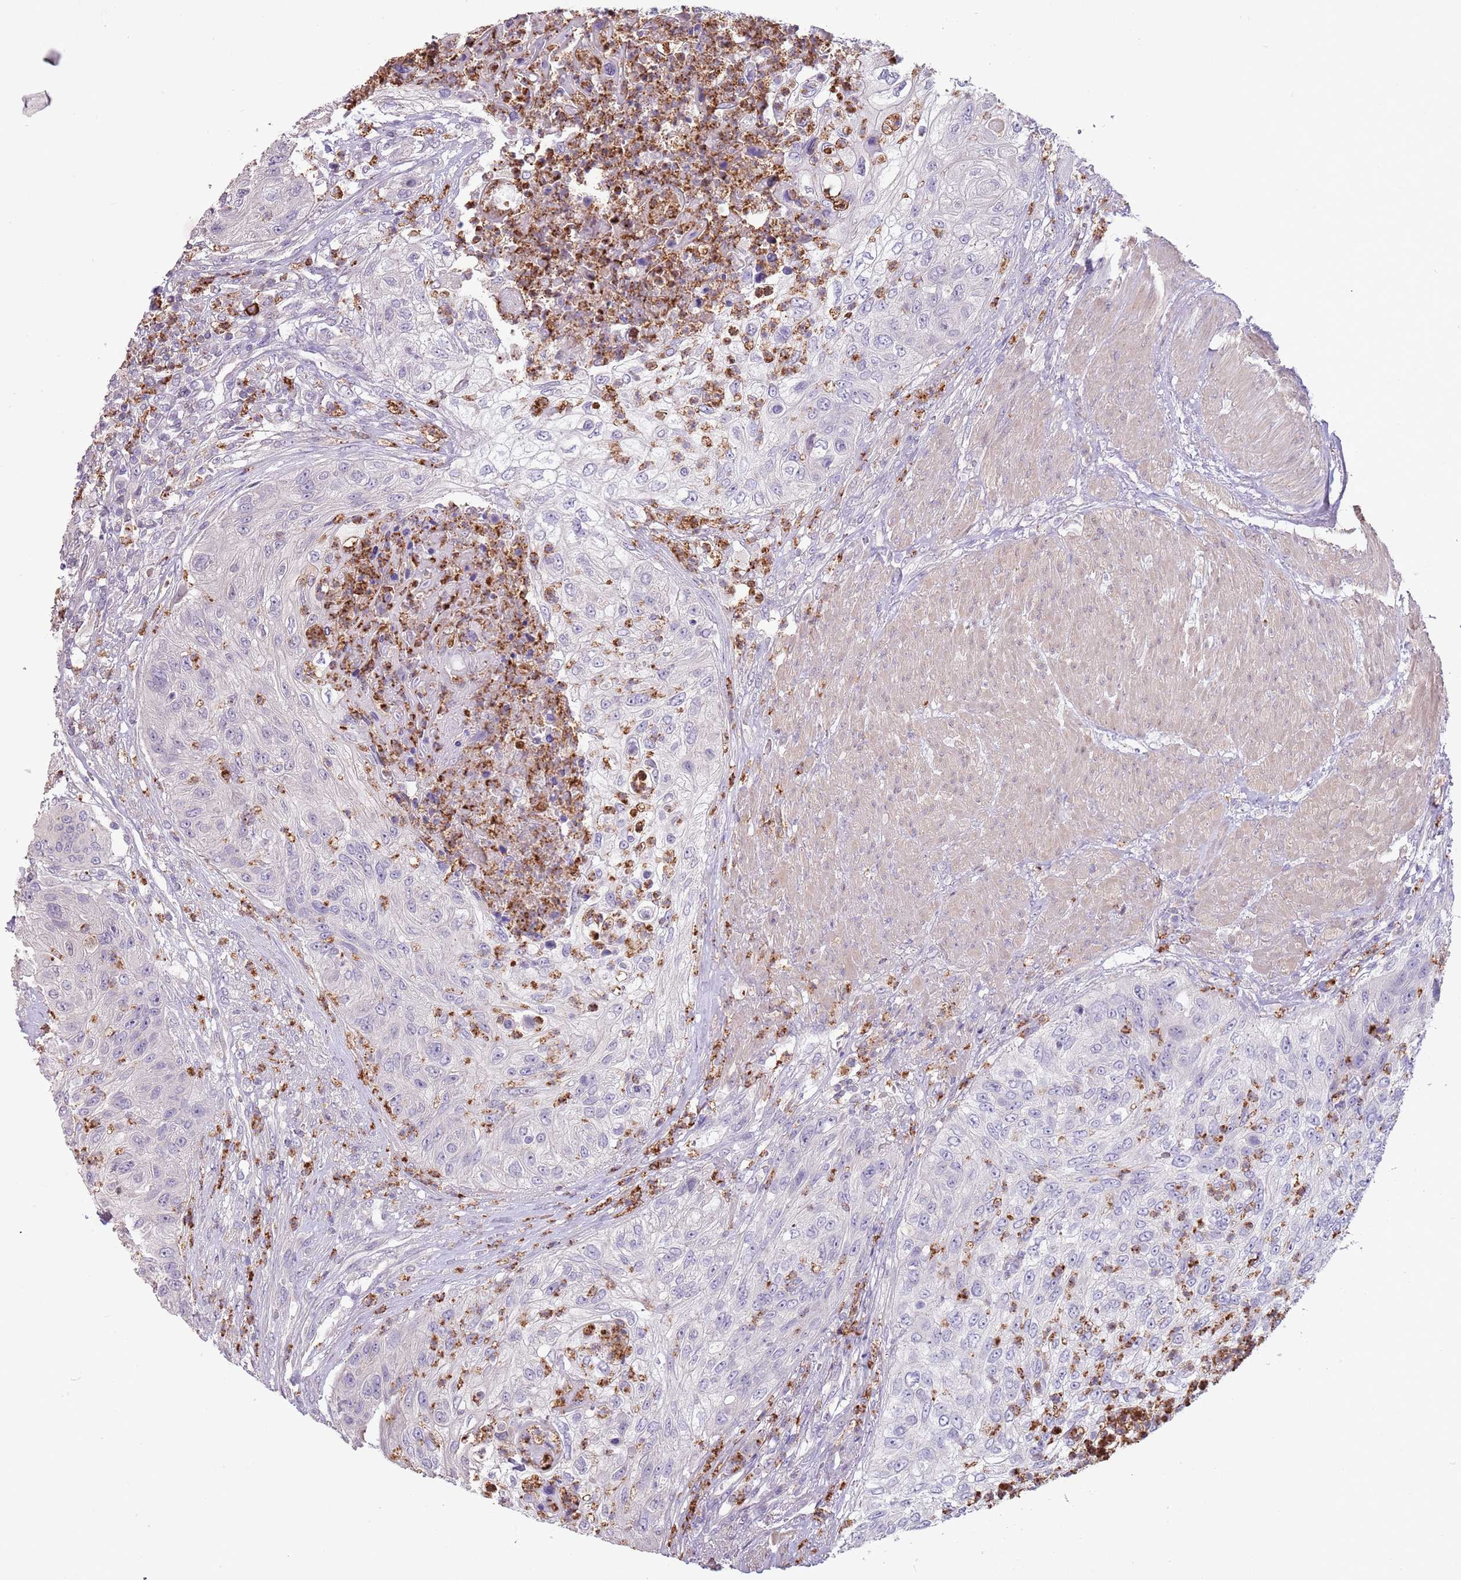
{"staining": {"intensity": "negative", "quantity": "none", "location": "none"}, "tissue": "urothelial cancer", "cell_type": "Tumor cells", "image_type": "cancer", "snomed": [{"axis": "morphology", "description": "Urothelial carcinoma, High grade"}, {"axis": "topography", "description": "Urinary bladder"}], "caption": "Tumor cells are negative for protein expression in human high-grade urothelial carcinoma.", "gene": "P2RY13", "patient": {"sex": "female", "age": 60}}